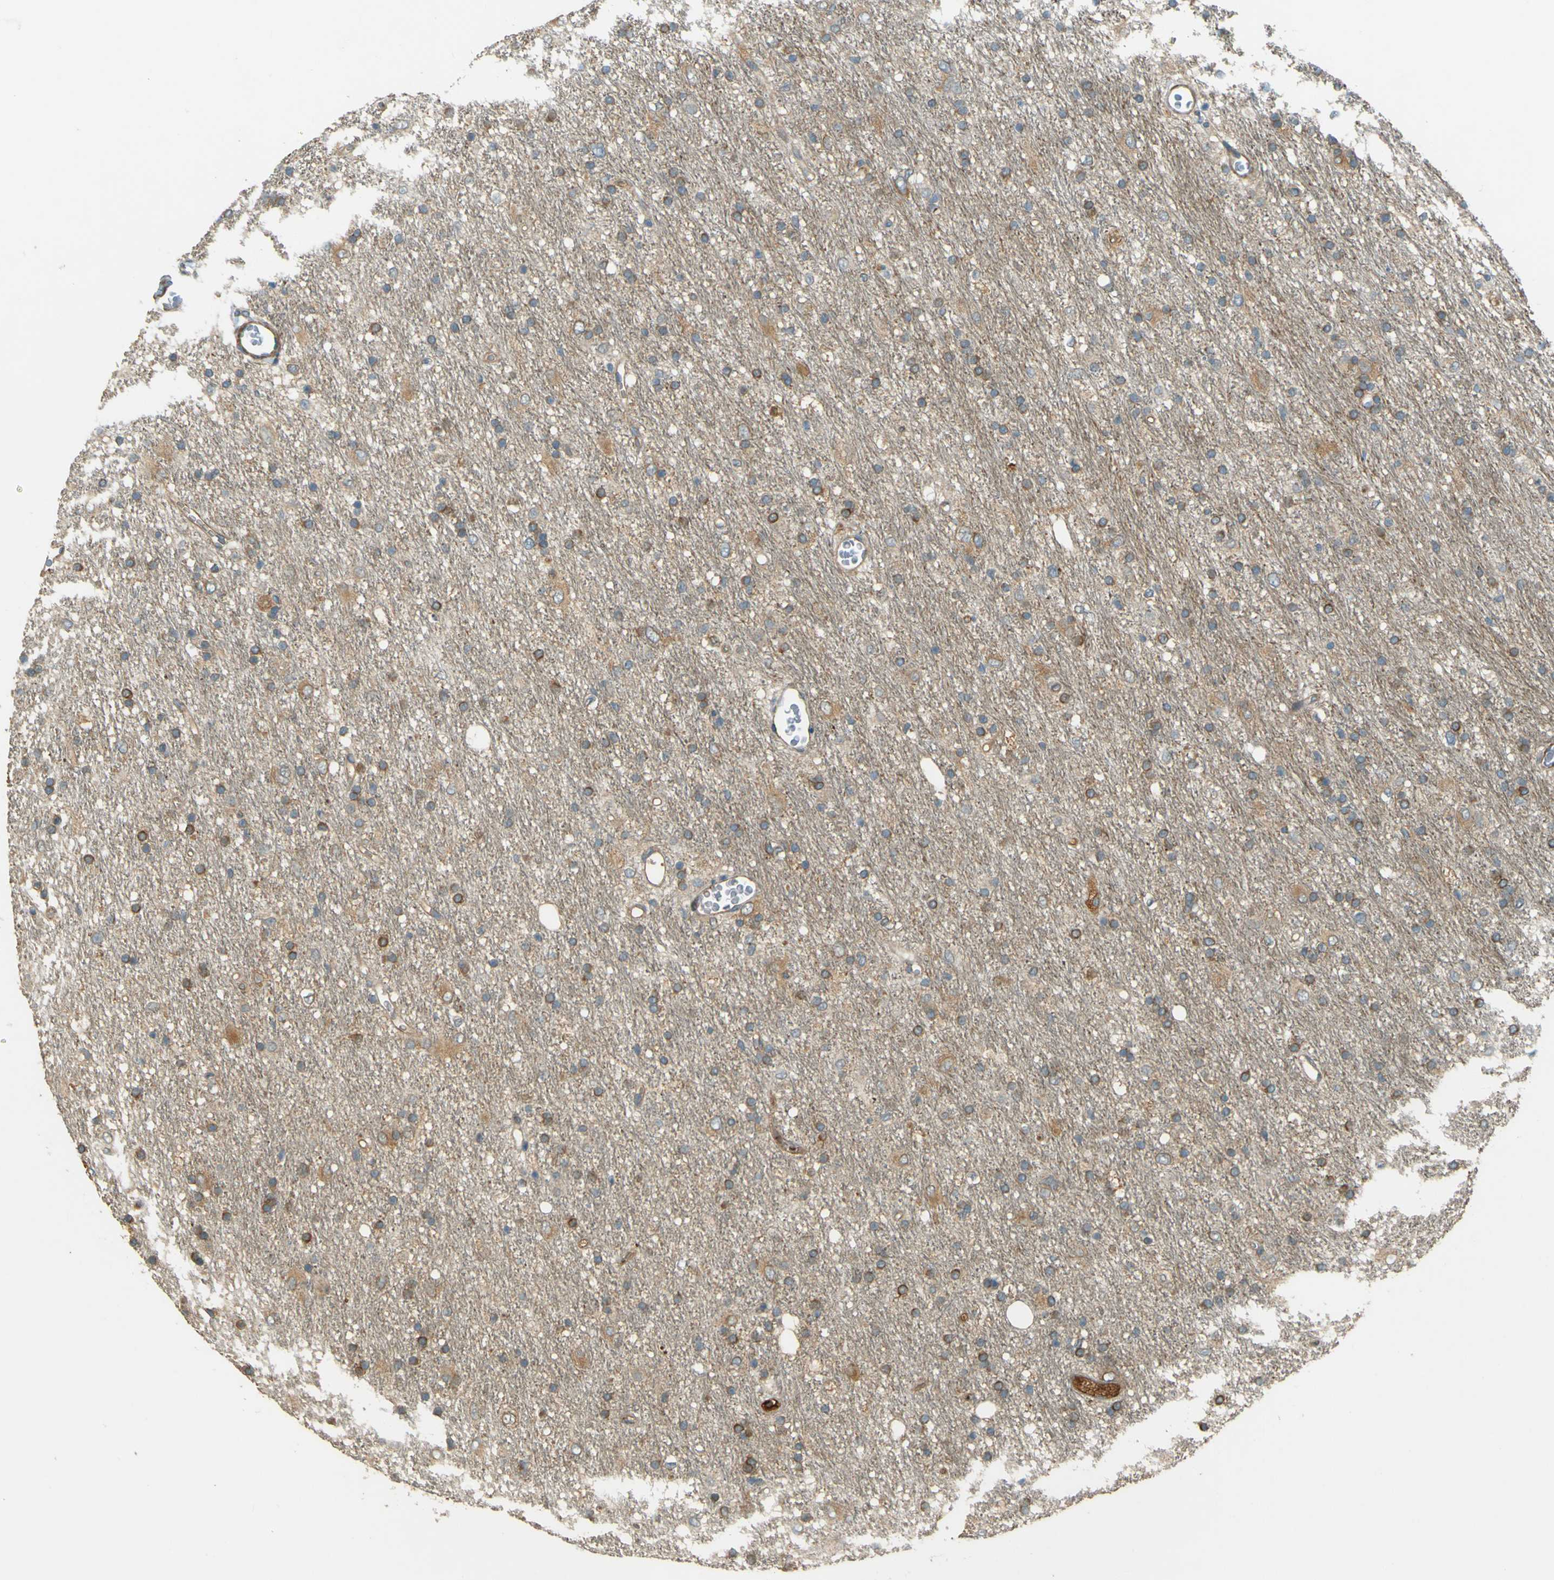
{"staining": {"intensity": "weak", "quantity": "25%-75%", "location": "cytoplasmic/membranous"}, "tissue": "glioma", "cell_type": "Tumor cells", "image_type": "cancer", "snomed": [{"axis": "morphology", "description": "Glioma, malignant, Low grade"}, {"axis": "topography", "description": "Brain"}], "caption": "Protein staining shows weak cytoplasmic/membranous staining in about 25%-75% of tumor cells in low-grade glioma (malignant). (DAB (3,3'-diaminobenzidine) IHC, brown staining for protein, blue staining for nuclei).", "gene": "LPCAT1", "patient": {"sex": "male", "age": 77}}